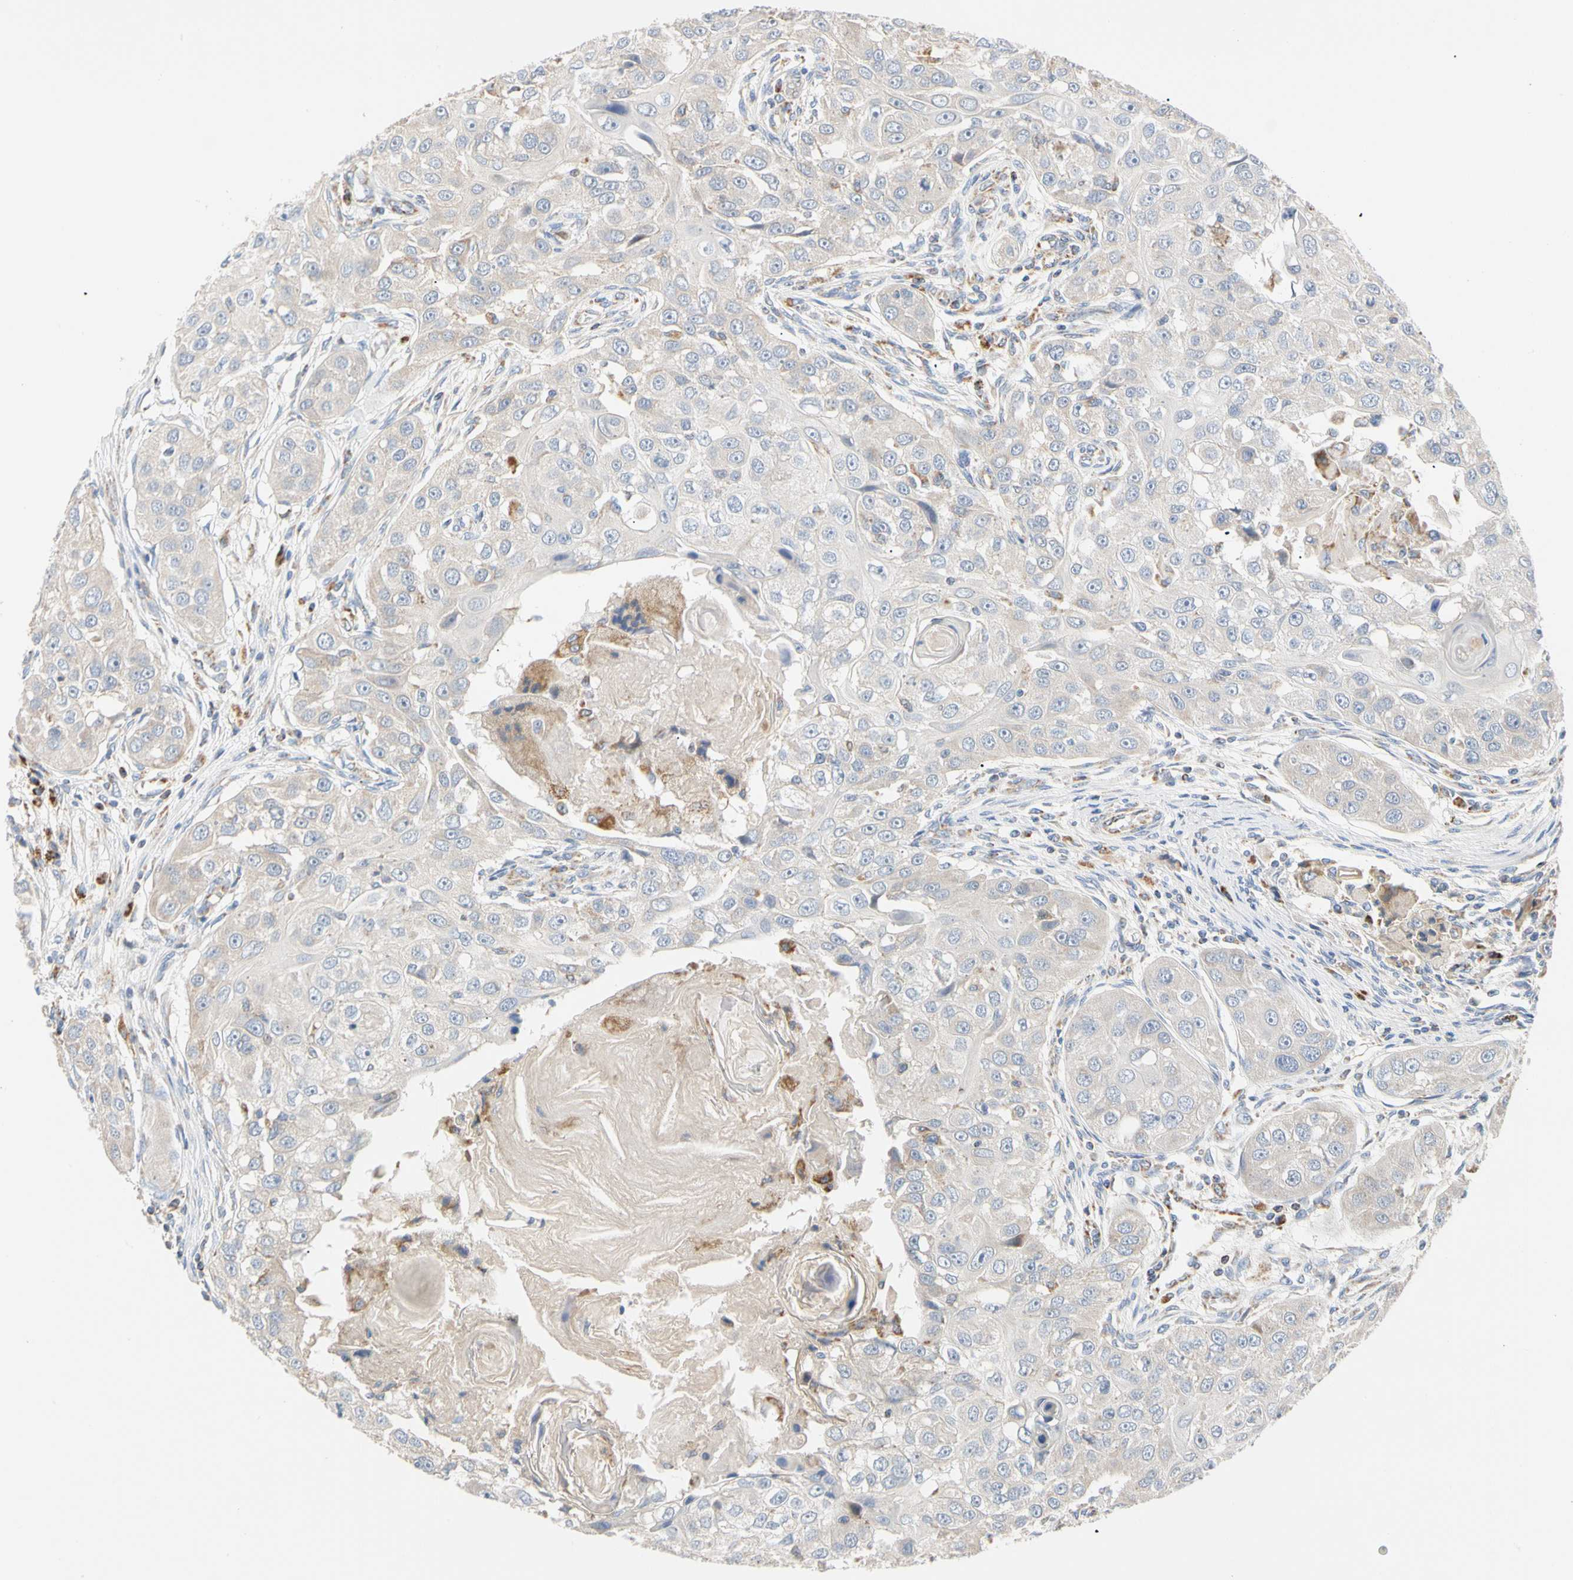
{"staining": {"intensity": "negative", "quantity": "none", "location": "none"}, "tissue": "head and neck cancer", "cell_type": "Tumor cells", "image_type": "cancer", "snomed": [{"axis": "morphology", "description": "Normal tissue, NOS"}, {"axis": "morphology", "description": "Squamous cell carcinoma, NOS"}, {"axis": "topography", "description": "Skeletal muscle"}, {"axis": "topography", "description": "Head-Neck"}], "caption": "A high-resolution image shows IHC staining of head and neck cancer (squamous cell carcinoma), which shows no significant expression in tumor cells.", "gene": "ACAT1", "patient": {"sex": "male", "age": 51}}